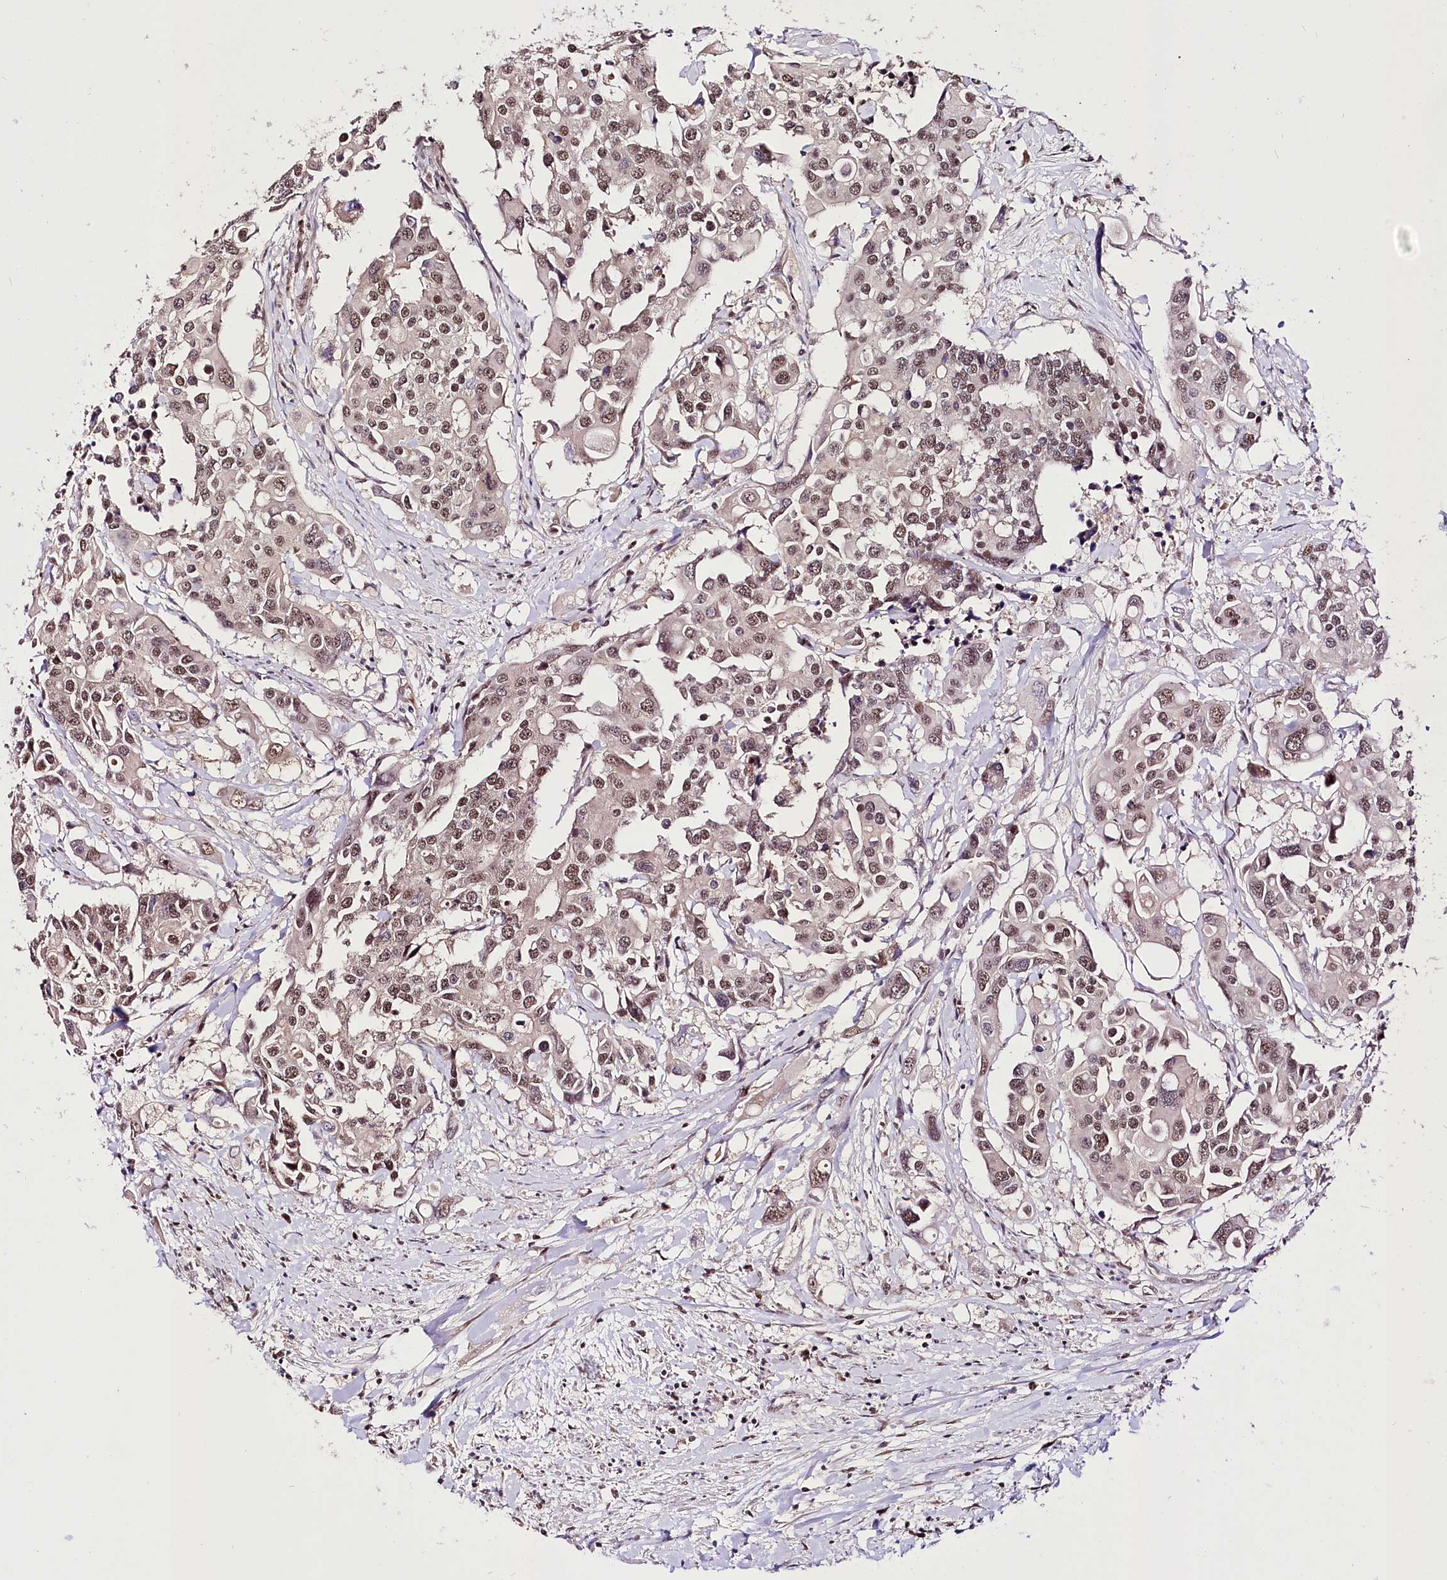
{"staining": {"intensity": "moderate", "quantity": ">75%", "location": "nuclear"}, "tissue": "colorectal cancer", "cell_type": "Tumor cells", "image_type": "cancer", "snomed": [{"axis": "morphology", "description": "Adenocarcinoma, NOS"}, {"axis": "topography", "description": "Colon"}], "caption": "Protein staining of colorectal cancer tissue reveals moderate nuclear expression in approximately >75% of tumor cells.", "gene": "POLA2", "patient": {"sex": "male", "age": 77}}